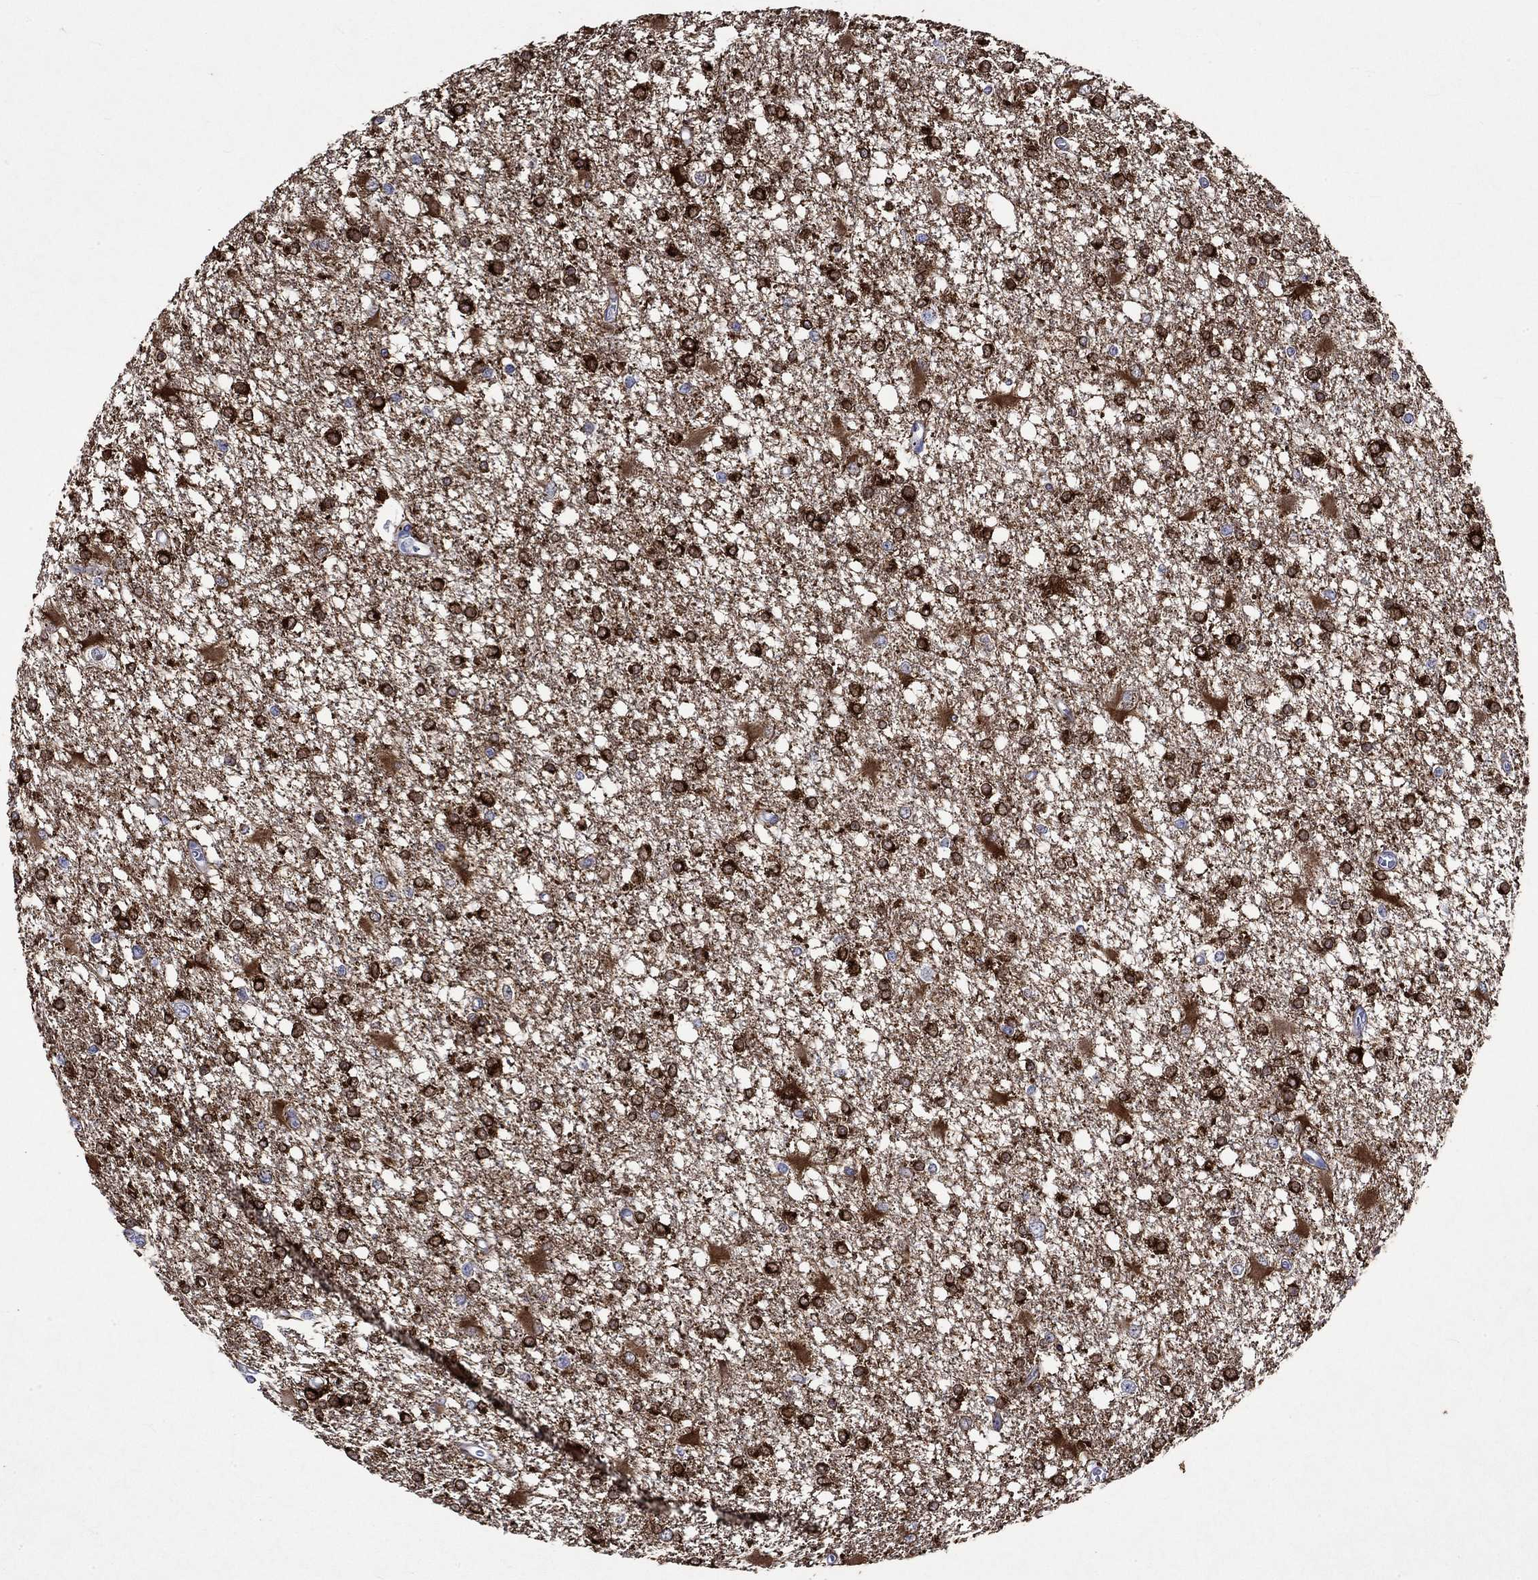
{"staining": {"intensity": "strong", "quantity": ">75%", "location": "cytoplasmic/membranous"}, "tissue": "glioma", "cell_type": "Tumor cells", "image_type": "cancer", "snomed": [{"axis": "morphology", "description": "Glioma, malignant, High grade"}, {"axis": "topography", "description": "Cerebral cortex"}], "caption": "Tumor cells exhibit high levels of strong cytoplasmic/membranous expression in approximately >75% of cells in glioma.", "gene": "CRYAB", "patient": {"sex": "male", "age": 79}}